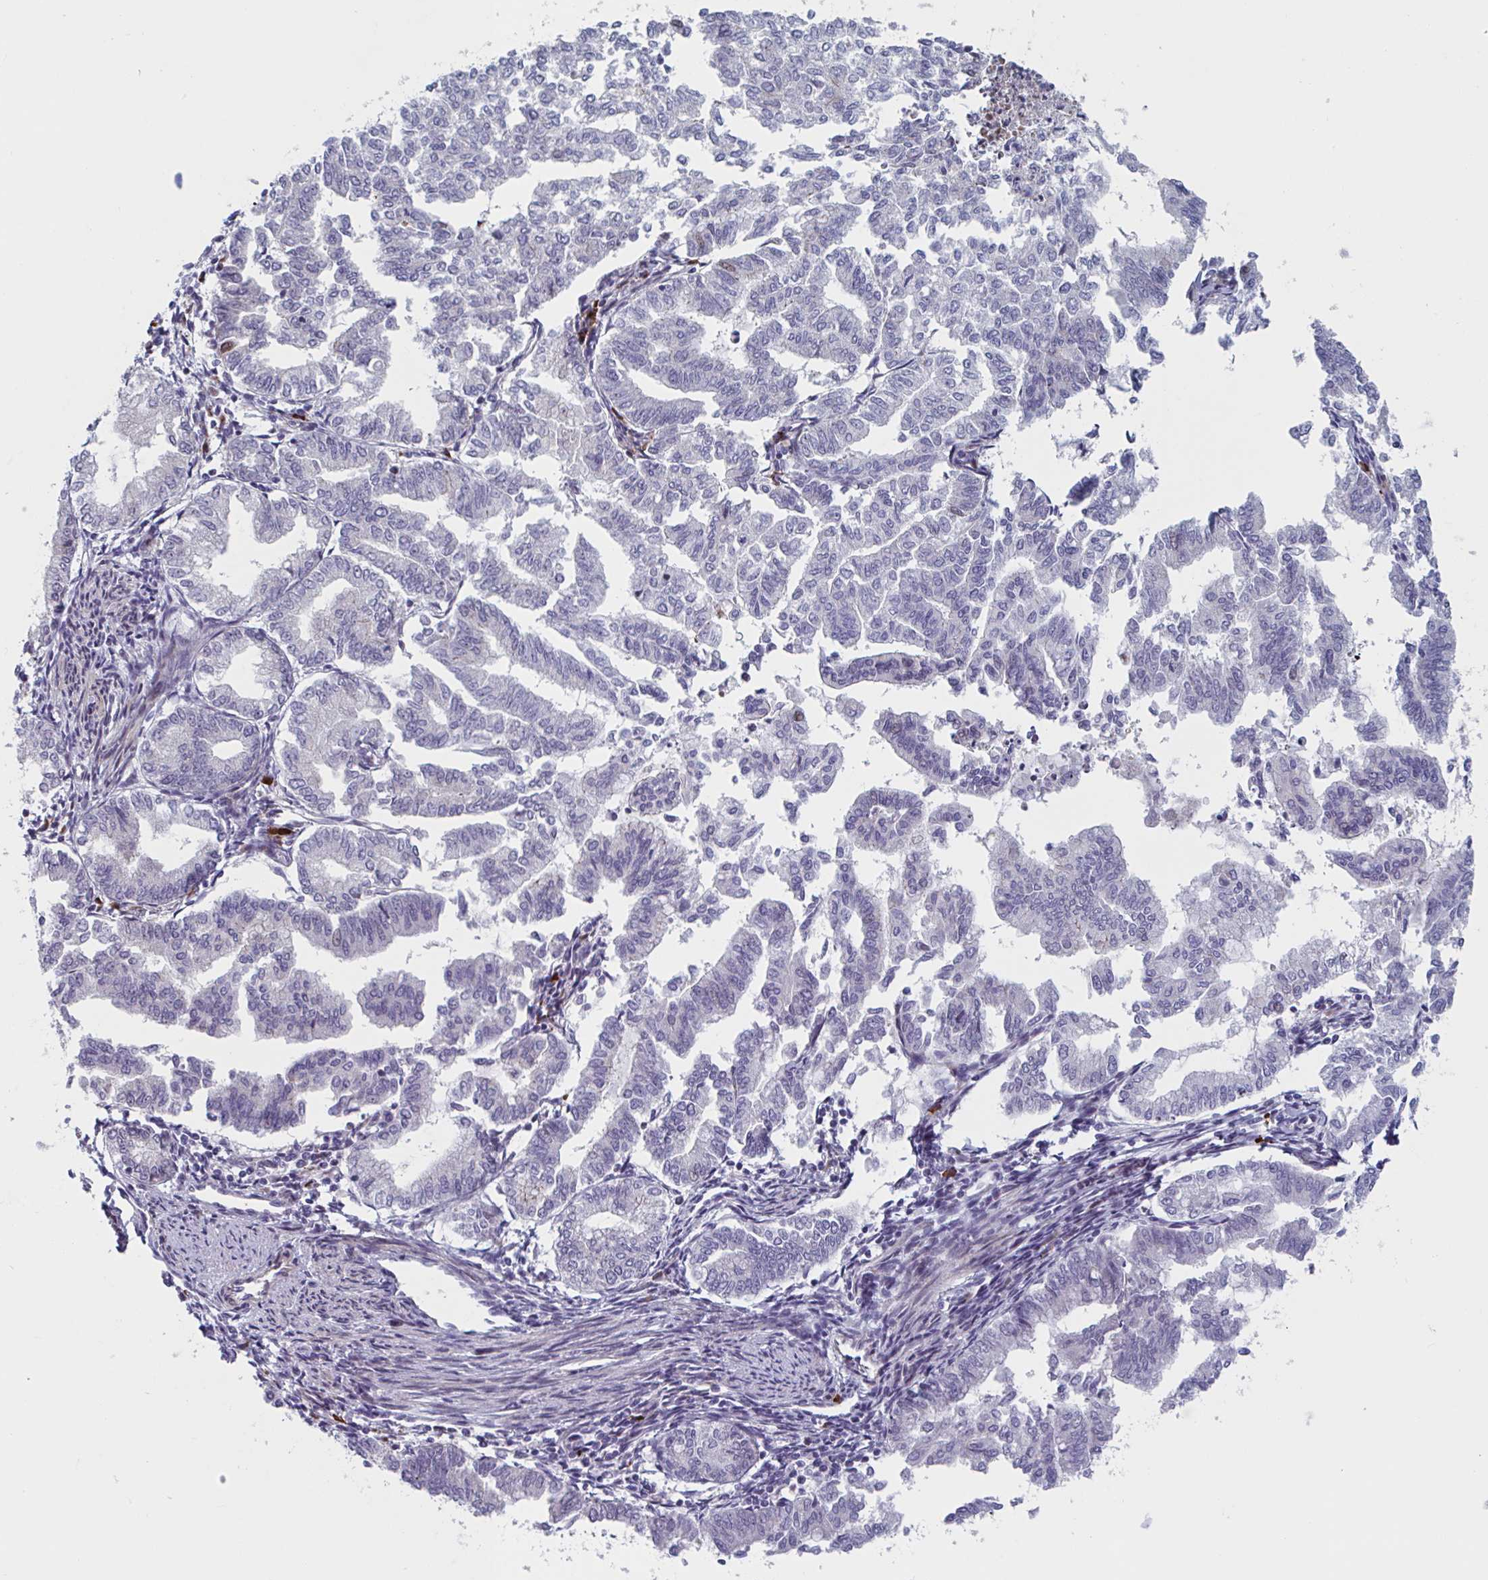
{"staining": {"intensity": "negative", "quantity": "none", "location": "none"}, "tissue": "endometrial cancer", "cell_type": "Tumor cells", "image_type": "cancer", "snomed": [{"axis": "morphology", "description": "Adenocarcinoma, NOS"}, {"axis": "topography", "description": "Endometrium"}], "caption": "Tumor cells show no significant protein expression in adenocarcinoma (endometrial). Nuclei are stained in blue.", "gene": "DUXA", "patient": {"sex": "female", "age": 79}}